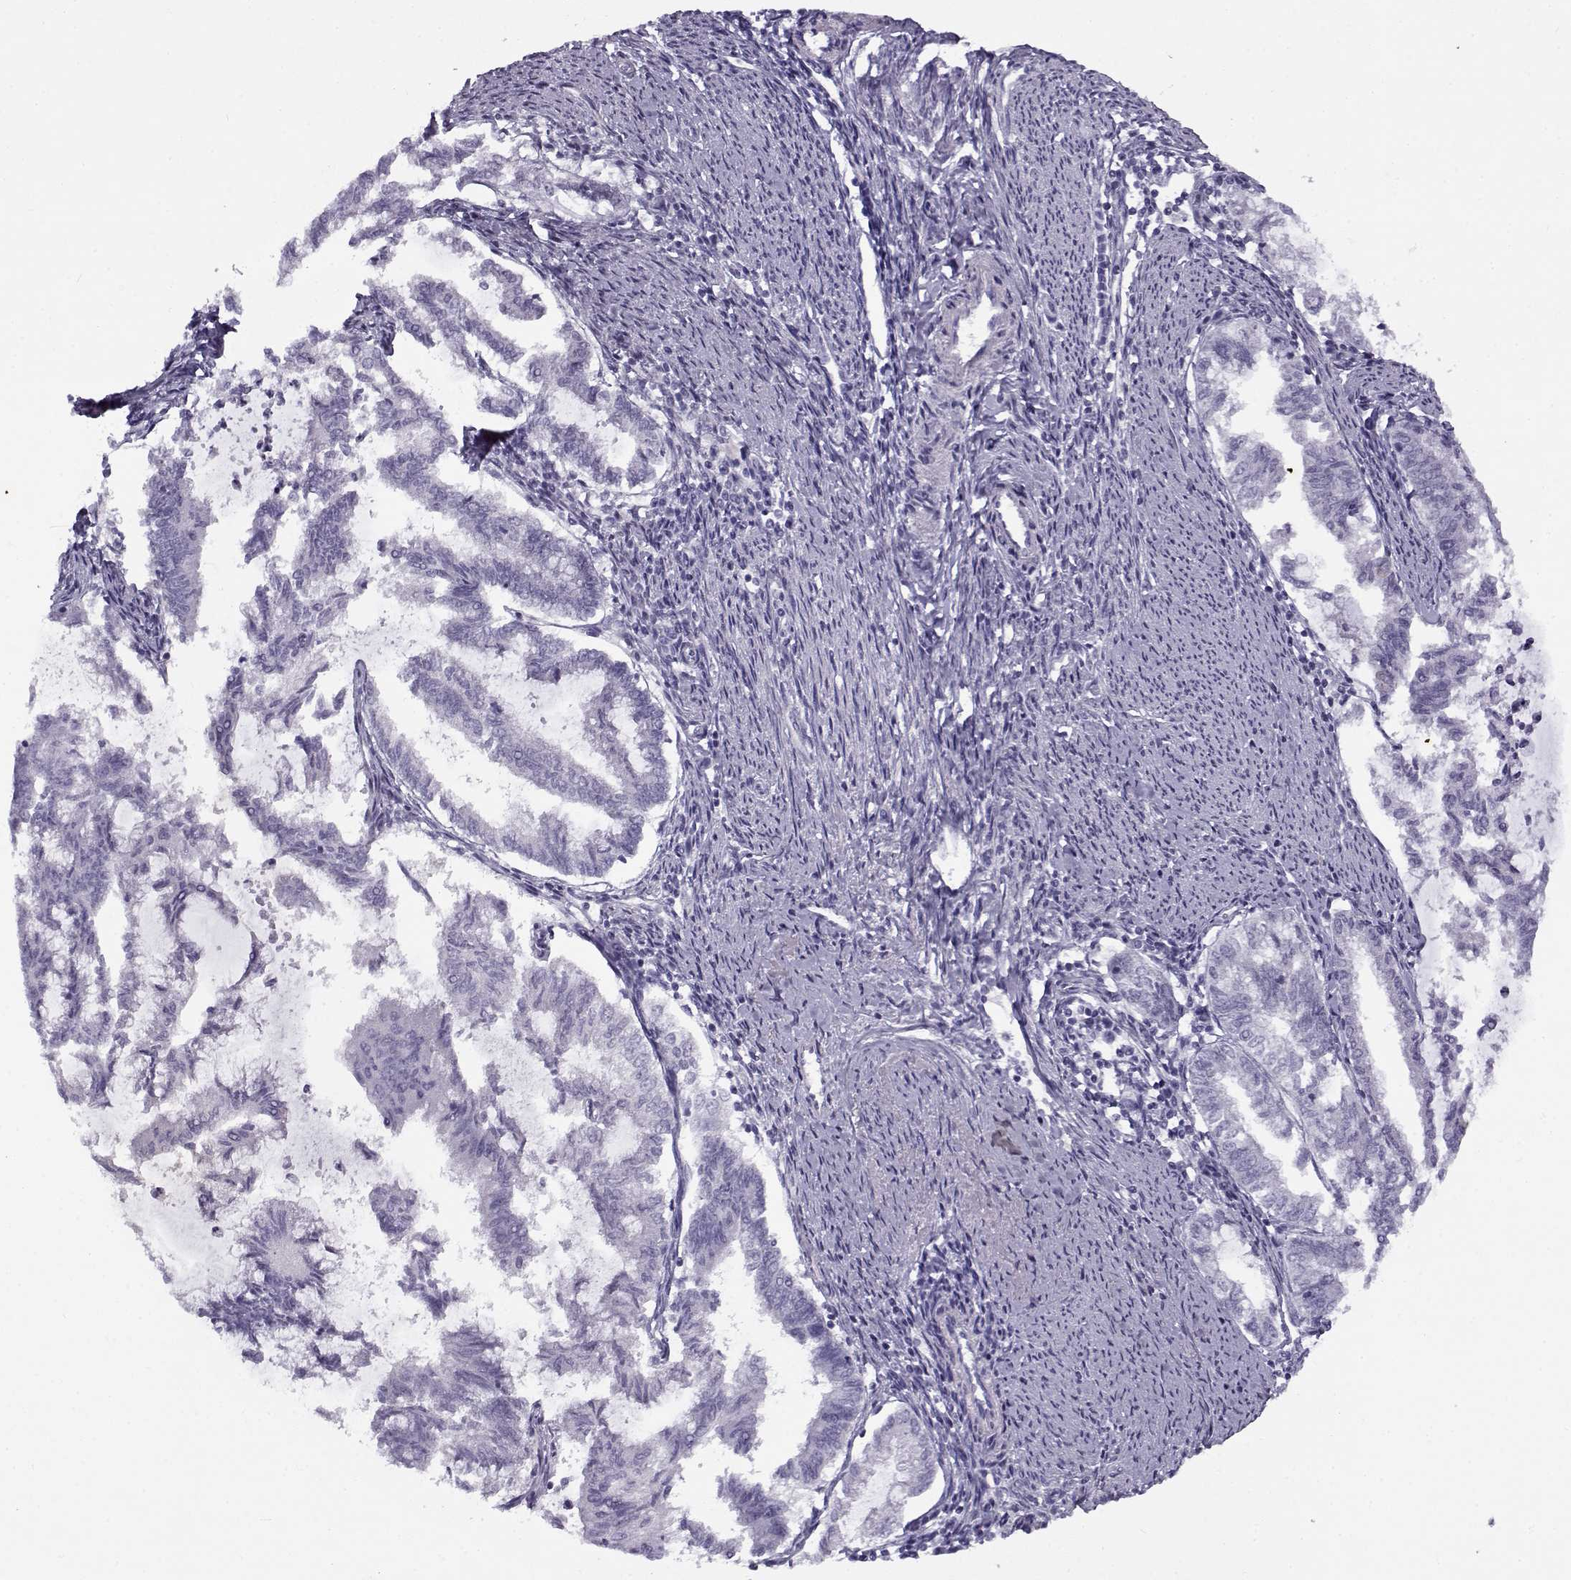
{"staining": {"intensity": "negative", "quantity": "none", "location": "none"}, "tissue": "endometrial cancer", "cell_type": "Tumor cells", "image_type": "cancer", "snomed": [{"axis": "morphology", "description": "Adenocarcinoma, NOS"}, {"axis": "topography", "description": "Endometrium"}], "caption": "This is an immunohistochemistry (IHC) histopathology image of endometrial cancer (adenocarcinoma). There is no expression in tumor cells.", "gene": "TEX55", "patient": {"sex": "female", "age": 79}}